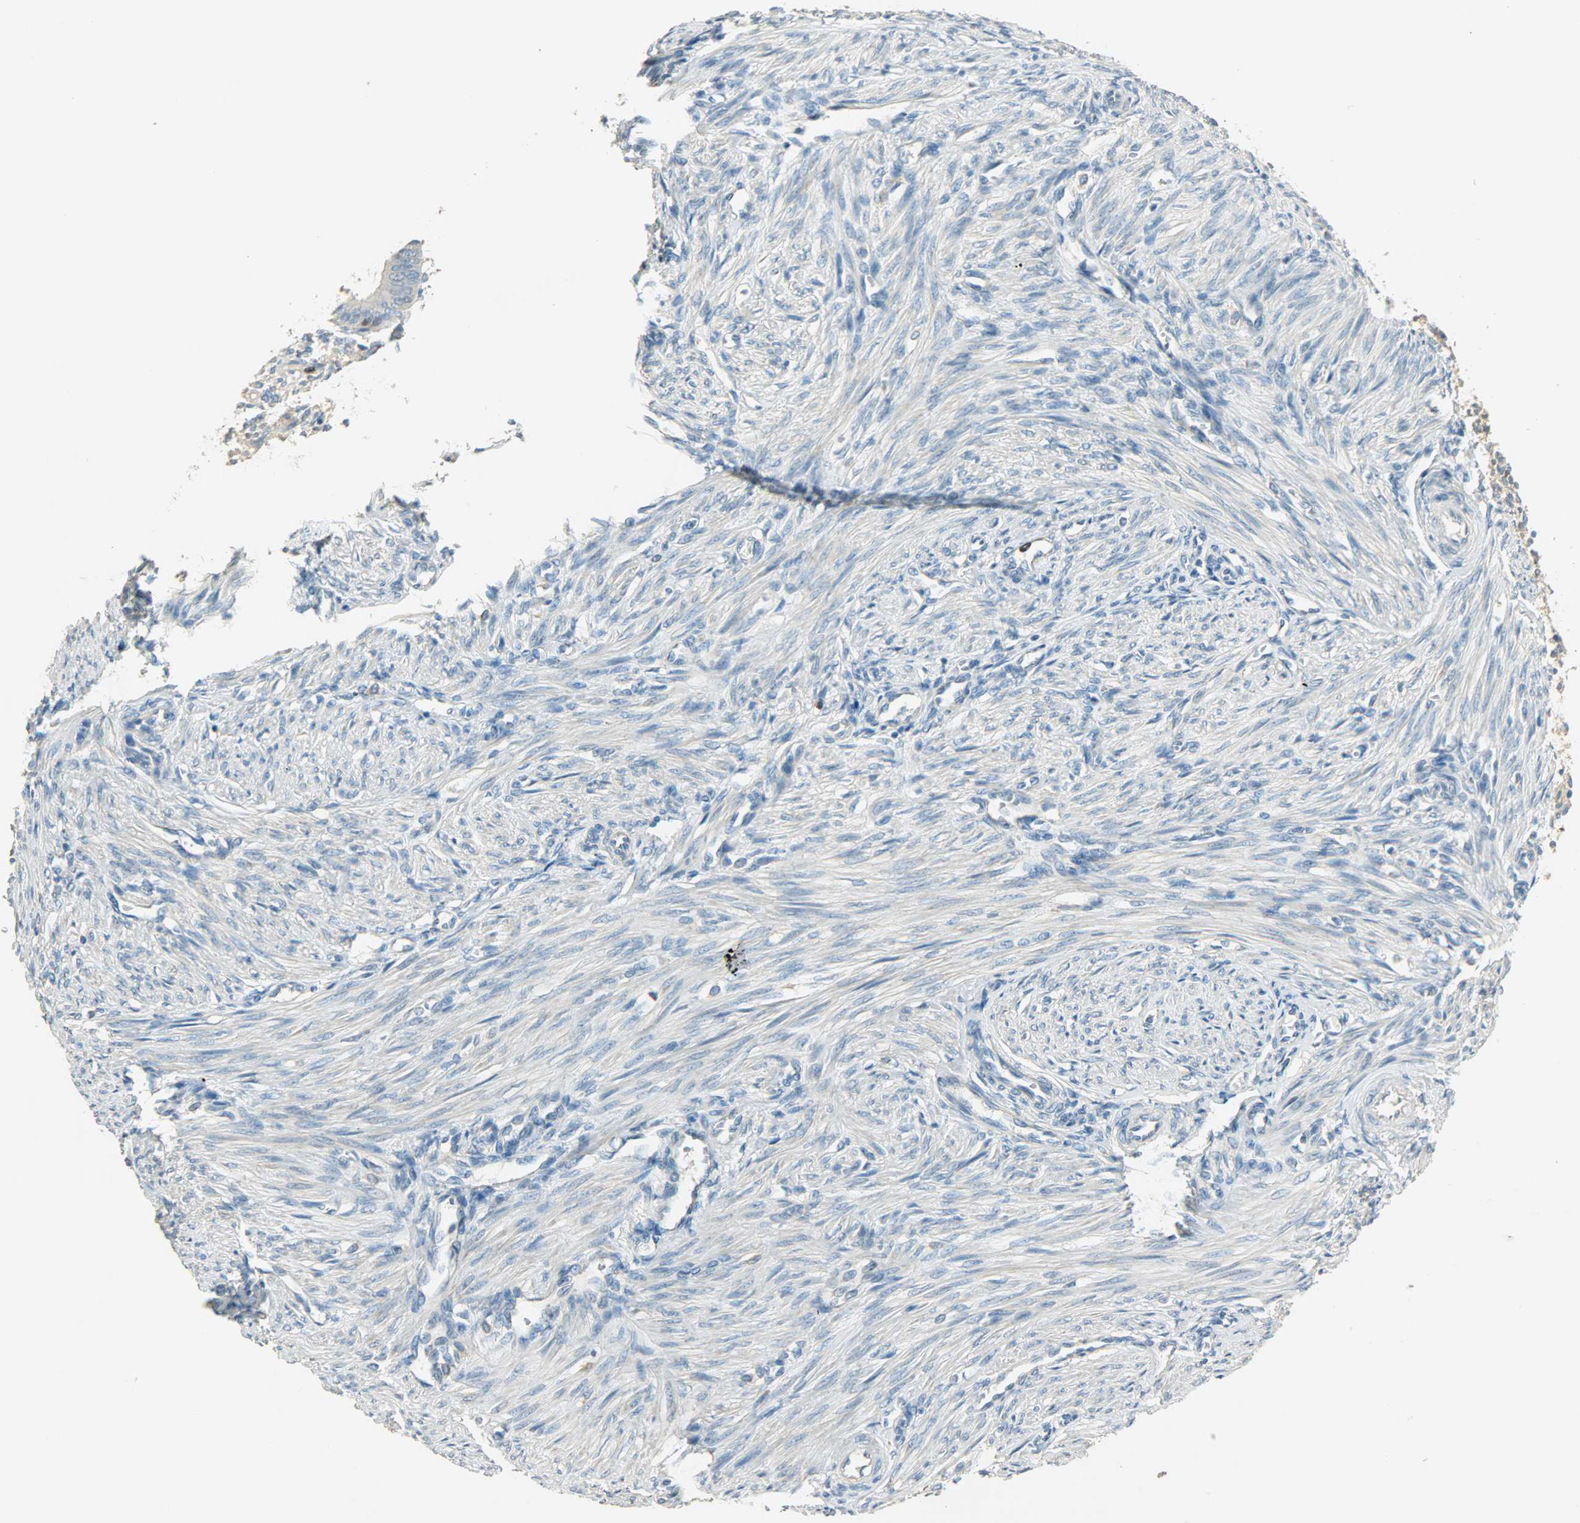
{"staining": {"intensity": "strong", "quantity": "<25%", "location": "nuclear"}, "tissue": "endometrium", "cell_type": "Cells in endometrial stroma", "image_type": "normal", "snomed": [{"axis": "morphology", "description": "Normal tissue, NOS"}, {"axis": "topography", "description": "Endometrium"}], "caption": "Approximately <25% of cells in endometrial stroma in normal endometrium show strong nuclear protein expression as visualized by brown immunohistochemical staining.", "gene": "TPX2", "patient": {"sex": "female", "age": 27}}